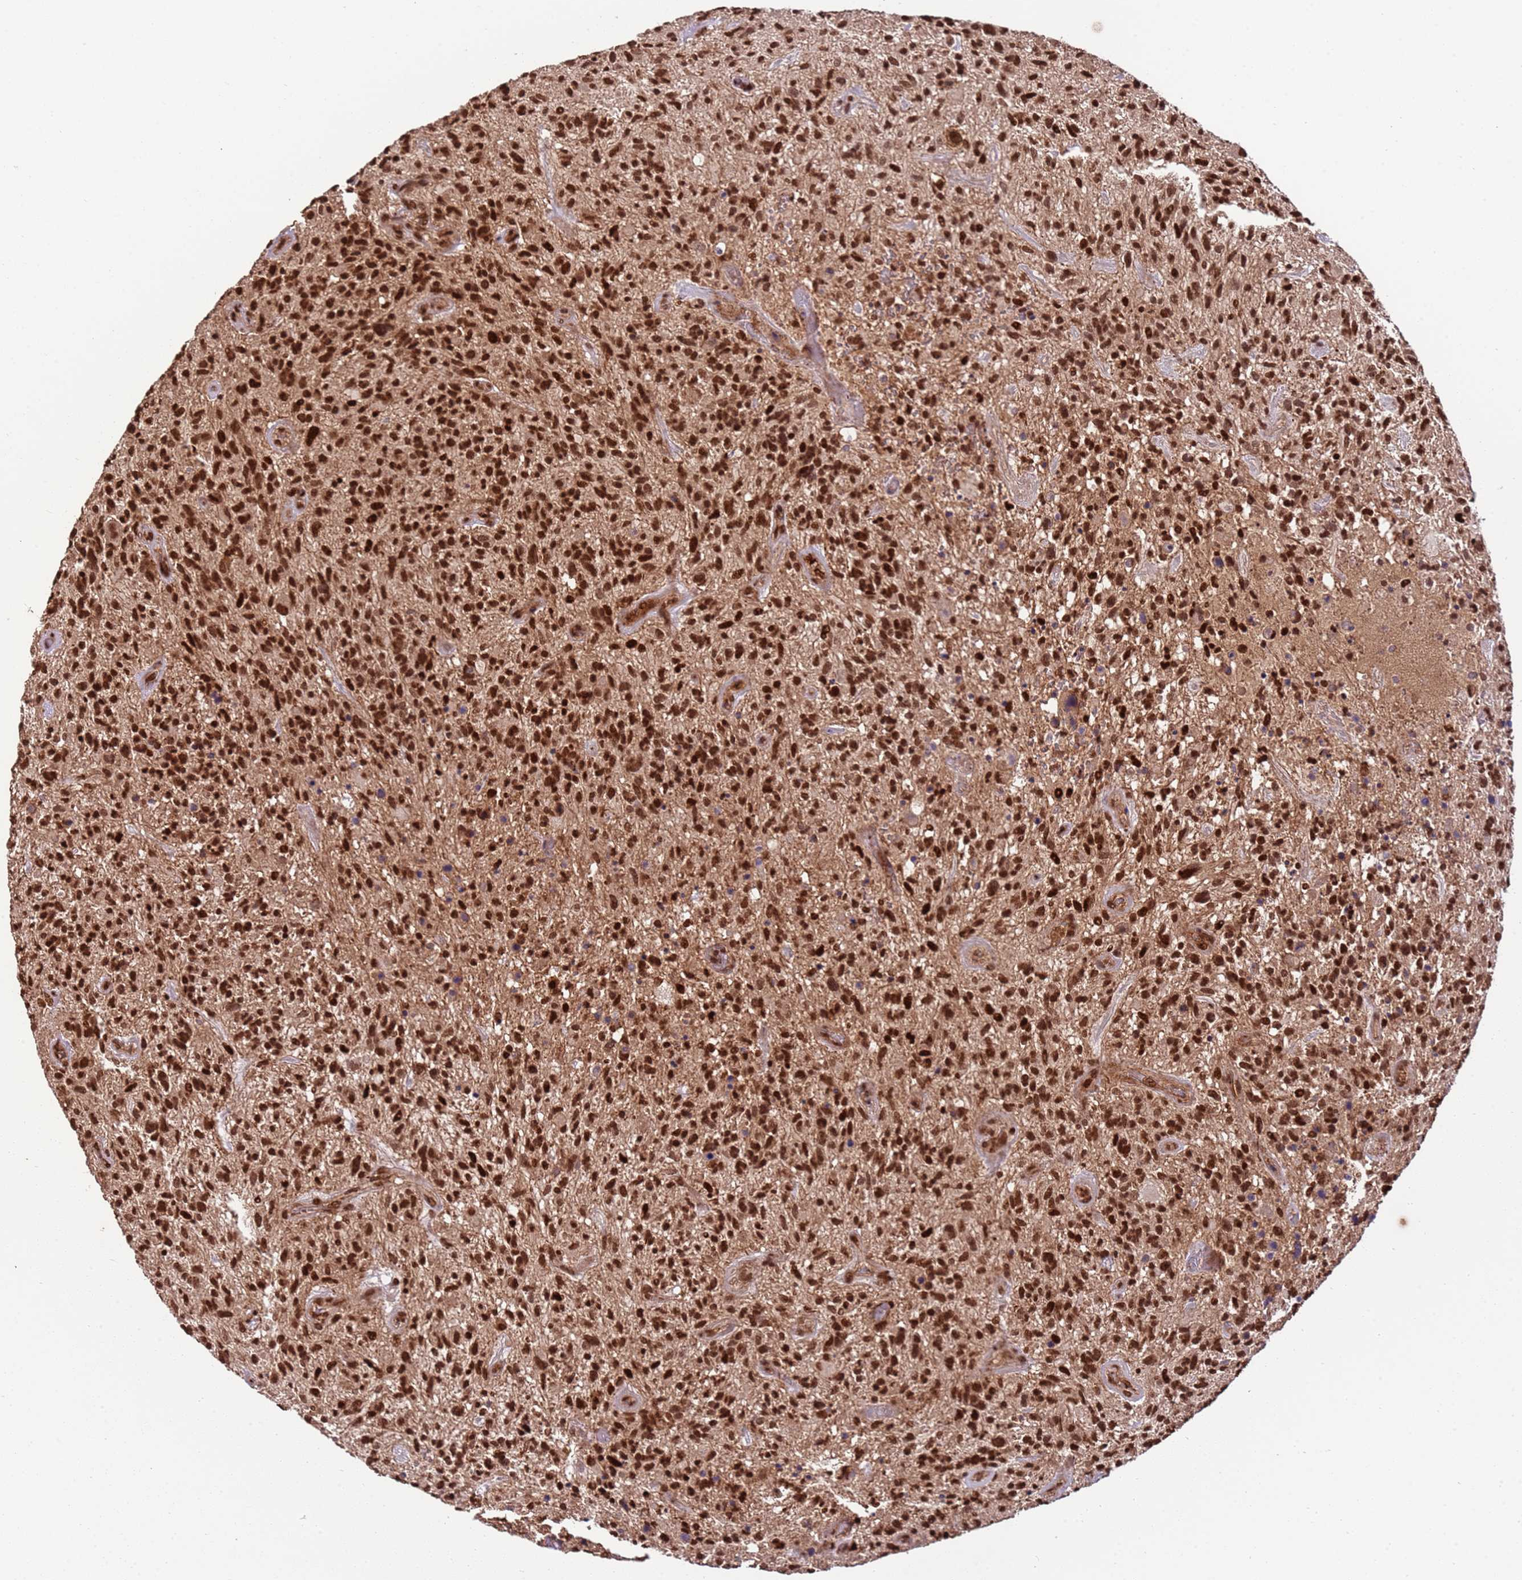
{"staining": {"intensity": "strong", "quantity": ">75%", "location": "nuclear"}, "tissue": "glioma", "cell_type": "Tumor cells", "image_type": "cancer", "snomed": [{"axis": "morphology", "description": "Glioma, malignant, High grade"}, {"axis": "topography", "description": "Brain"}], "caption": "DAB immunohistochemical staining of glioma reveals strong nuclear protein staining in approximately >75% of tumor cells. The staining was performed using DAB (3,3'-diaminobenzidine) to visualize the protein expression in brown, while the nuclei were stained in blue with hematoxylin (Magnification: 20x).", "gene": "ZBTB12", "patient": {"sex": "male", "age": 47}}